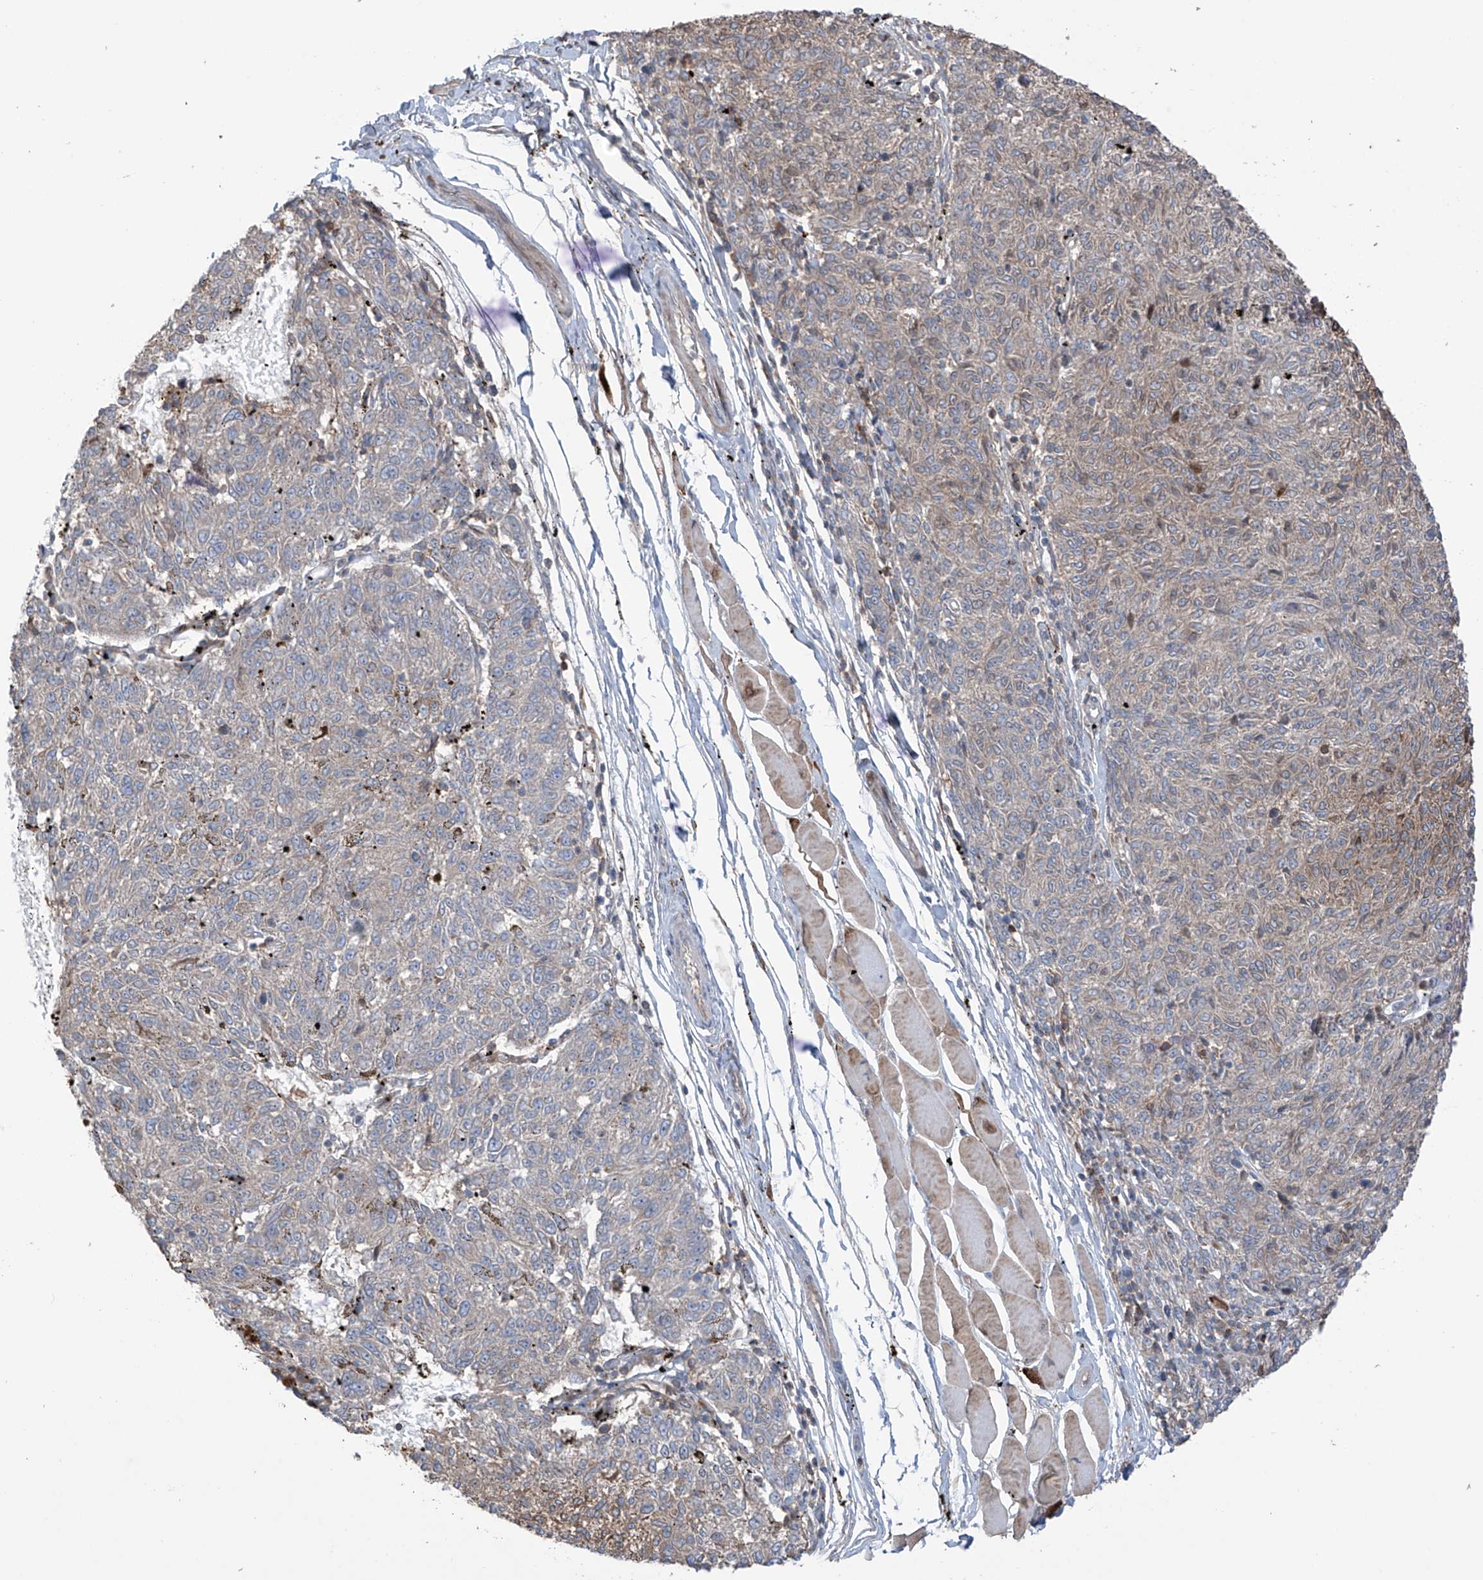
{"staining": {"intensity": "weak", "quantity": "25%-75%", "location": "cytoplasmic/membranous"}, "tissue": "melanoma", "cell_type": "Tumor cells", "image_type": "cancer", "snomed": [{"axis": "morphology", "description": "Malignant melanoma, NOS"}, {"axis": "topography", "description": "Skin"}], "caption": "DAB immunohistochemical staining of melanoma reveals weak cytoplasmic/membranous protein positivity in approximately 25%-75% of tumor cells.", "gene": "SAMD3", "patient": {"sex": "female", "age": 72}}